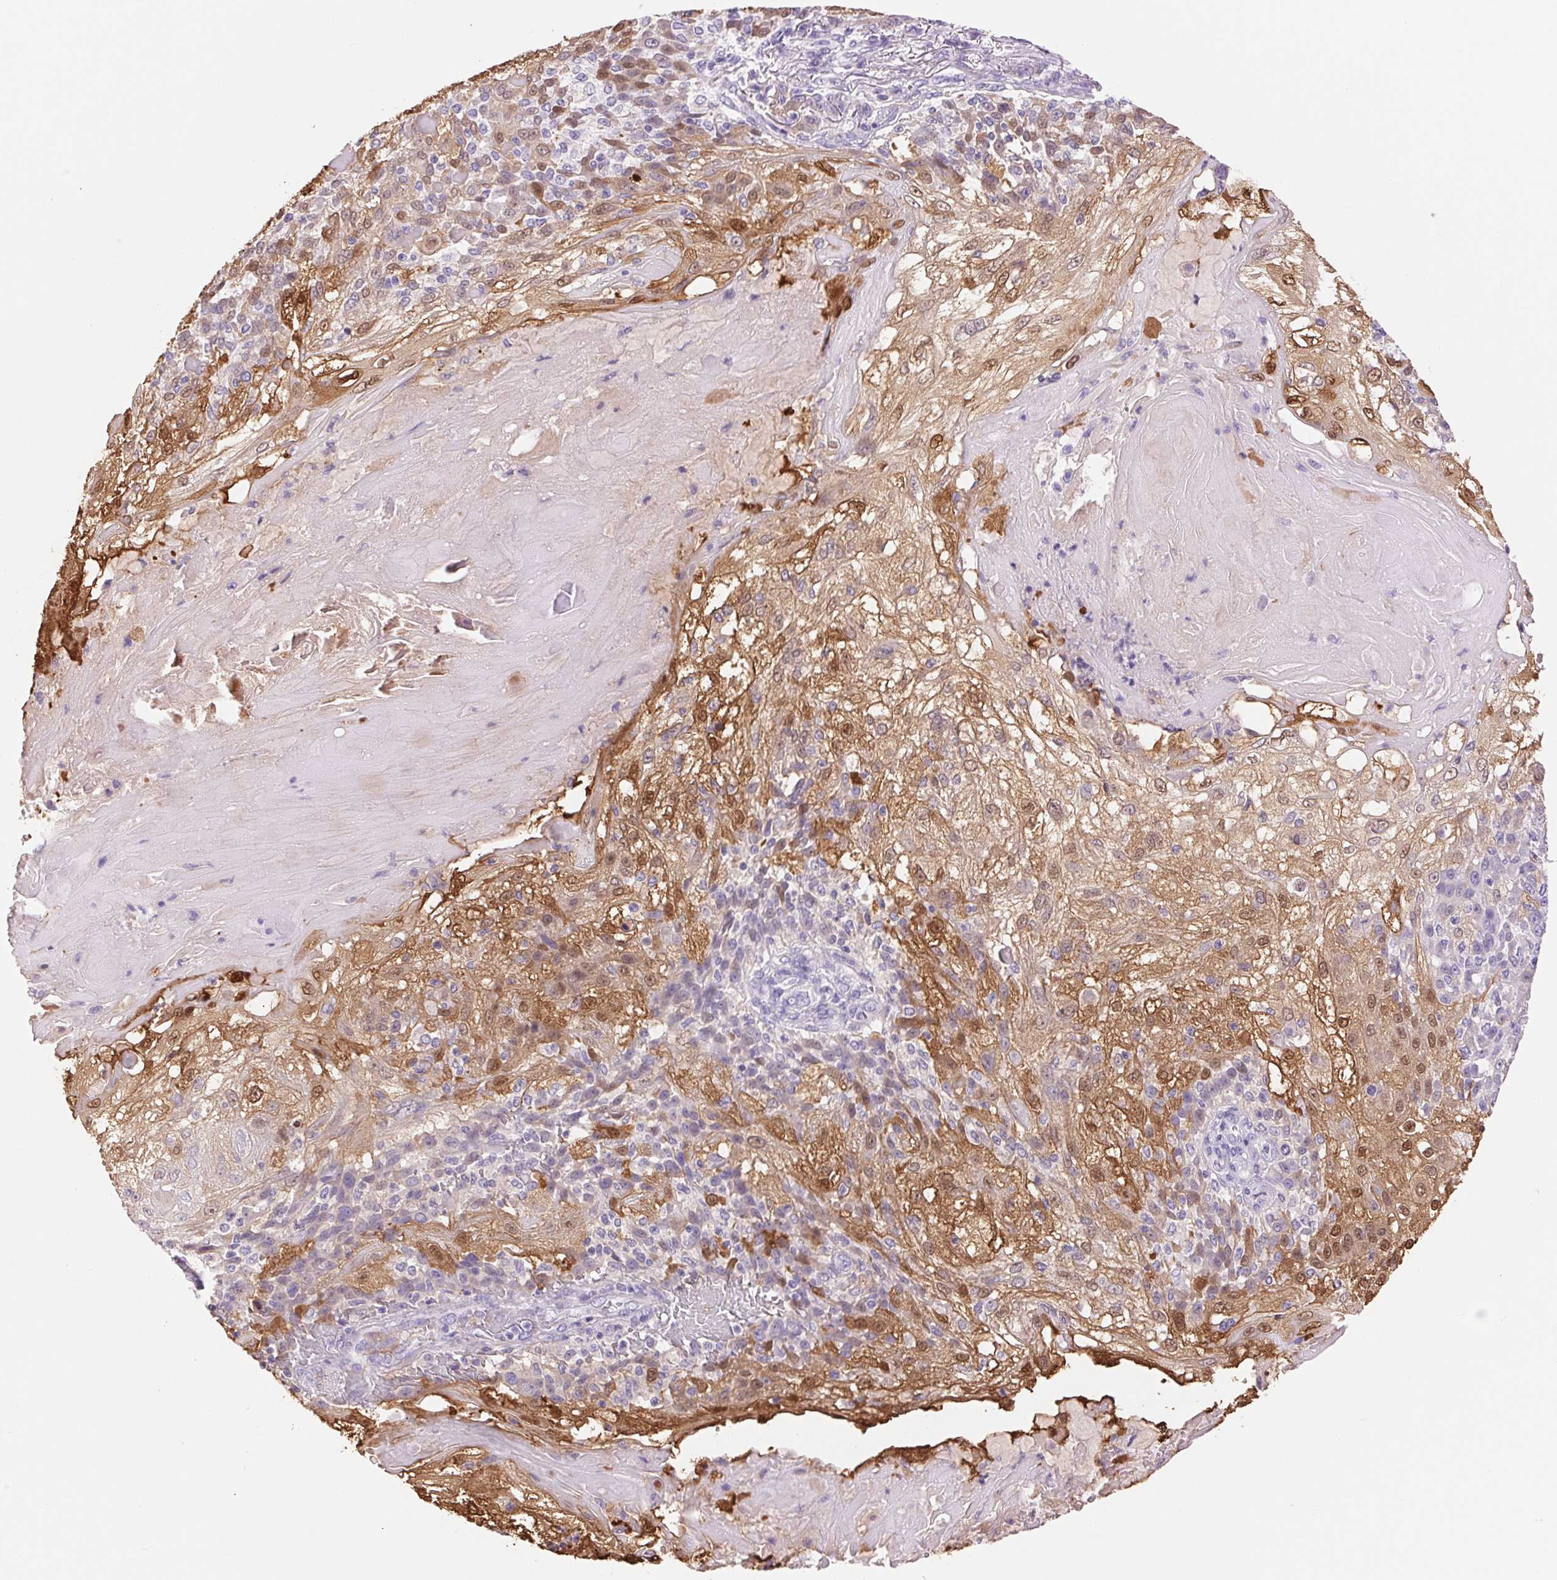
{"staining": {"intensity": "moderate", "quantity": "25%-75%", "location": "cytoplasmic/membranous,nuclear"}, "tissue": "skin cancer", "cell_type": "Tumor cells", "image_type": "cancer", "snomed": [{"axis": "morphology", "description": "Normal tissue, NOS"}, {"axis": "morphology", "description": "Squamous cell carcinoma, NOS"}, {"axis": "topography", "description": "Skin"}], "caption": "An IHC histopathology image of neoplastic tissue is shown. Protein staining in brown shows moderate cytoplasmic/membranous and nuclear positivity in skin cancer within tumor cells.", "gene": "SERPINB3", "patient": {"sex": "female", "age": 83}}